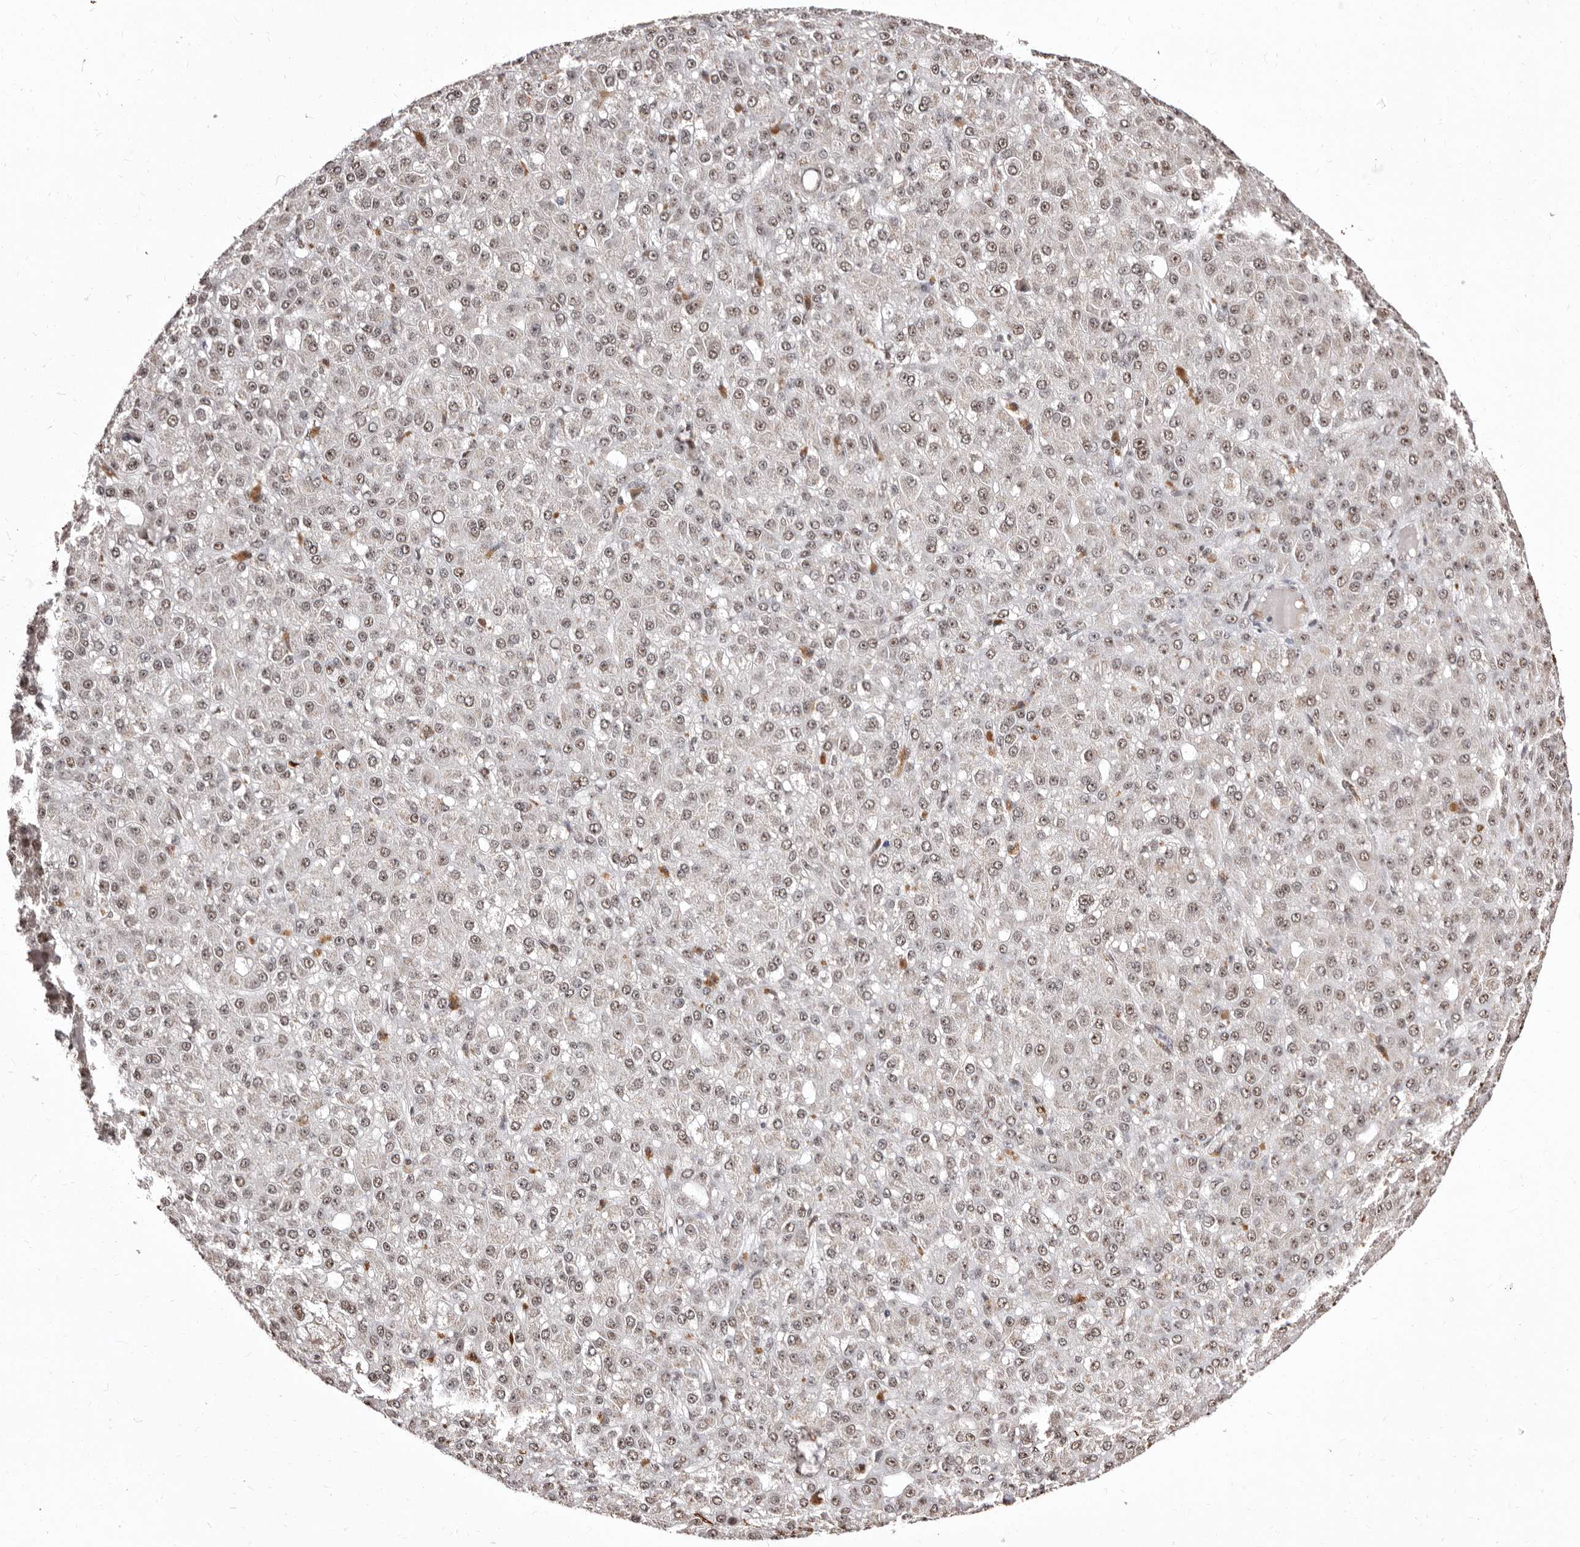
{"staining": {"intensity": "weak", "quantity": ">75%", "location": "nuclear"}, "tissue": "liver cancer", "cell_type": "Tumor cells", "image_type": "cancer", "snomed": [{"axis": "morphology", "description": "Carcinoma, Hepatocellular, NOS"}, {"axis": "topography", "description": "Liver"}], "caption": "DAB immunohistochemical staining of human liver hepatocellular carcinoma shows weak nuclear protein expression in approximately >75% of tumor cells.", "gene": "ANAPC11", "patient": {"sex": "male", "age": 67}}